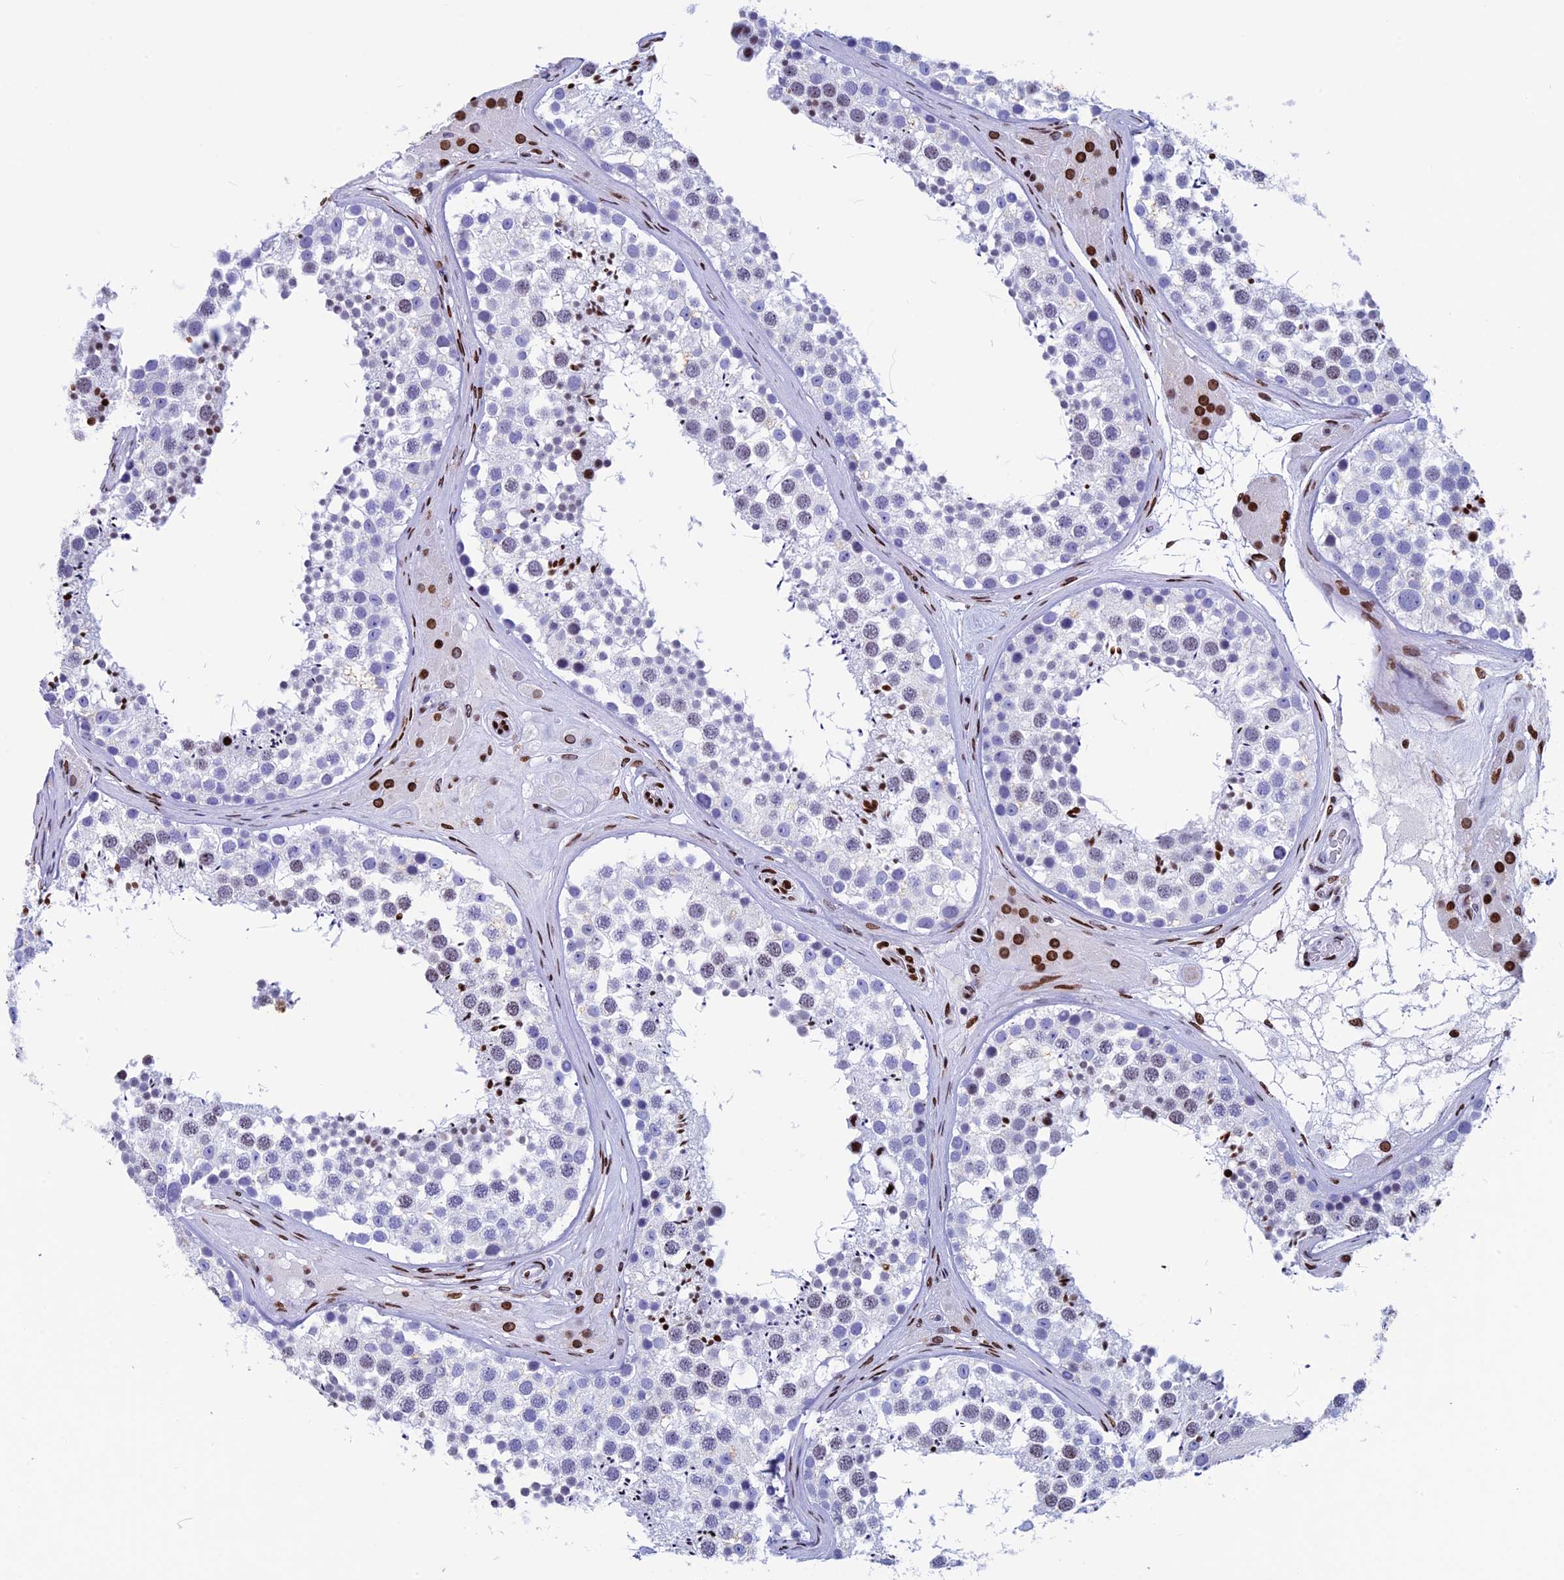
{"staining": {"intensity": "strong", "quantity": "<25%", "location": "nuclear"}, "tissue": "testis", "cell_type": "Cells in seminiferous ducts", "image_type": "normal", "snomed": [{"axis": "morphology", "description": "Normal tissue, NOS"}, {"axis": "topography", "description": "Testis"}], "caption": "An immunohistochemistry (IHC) image of benign tissue is shown. Protein staining in brown highlights strong nuclear positivity in testis within cells in seminiferous ducts. (IHC, brightfield microscopy, high magnification).", "gene": "BTBD3", "patient": {"sex": "male", "age": 46}}